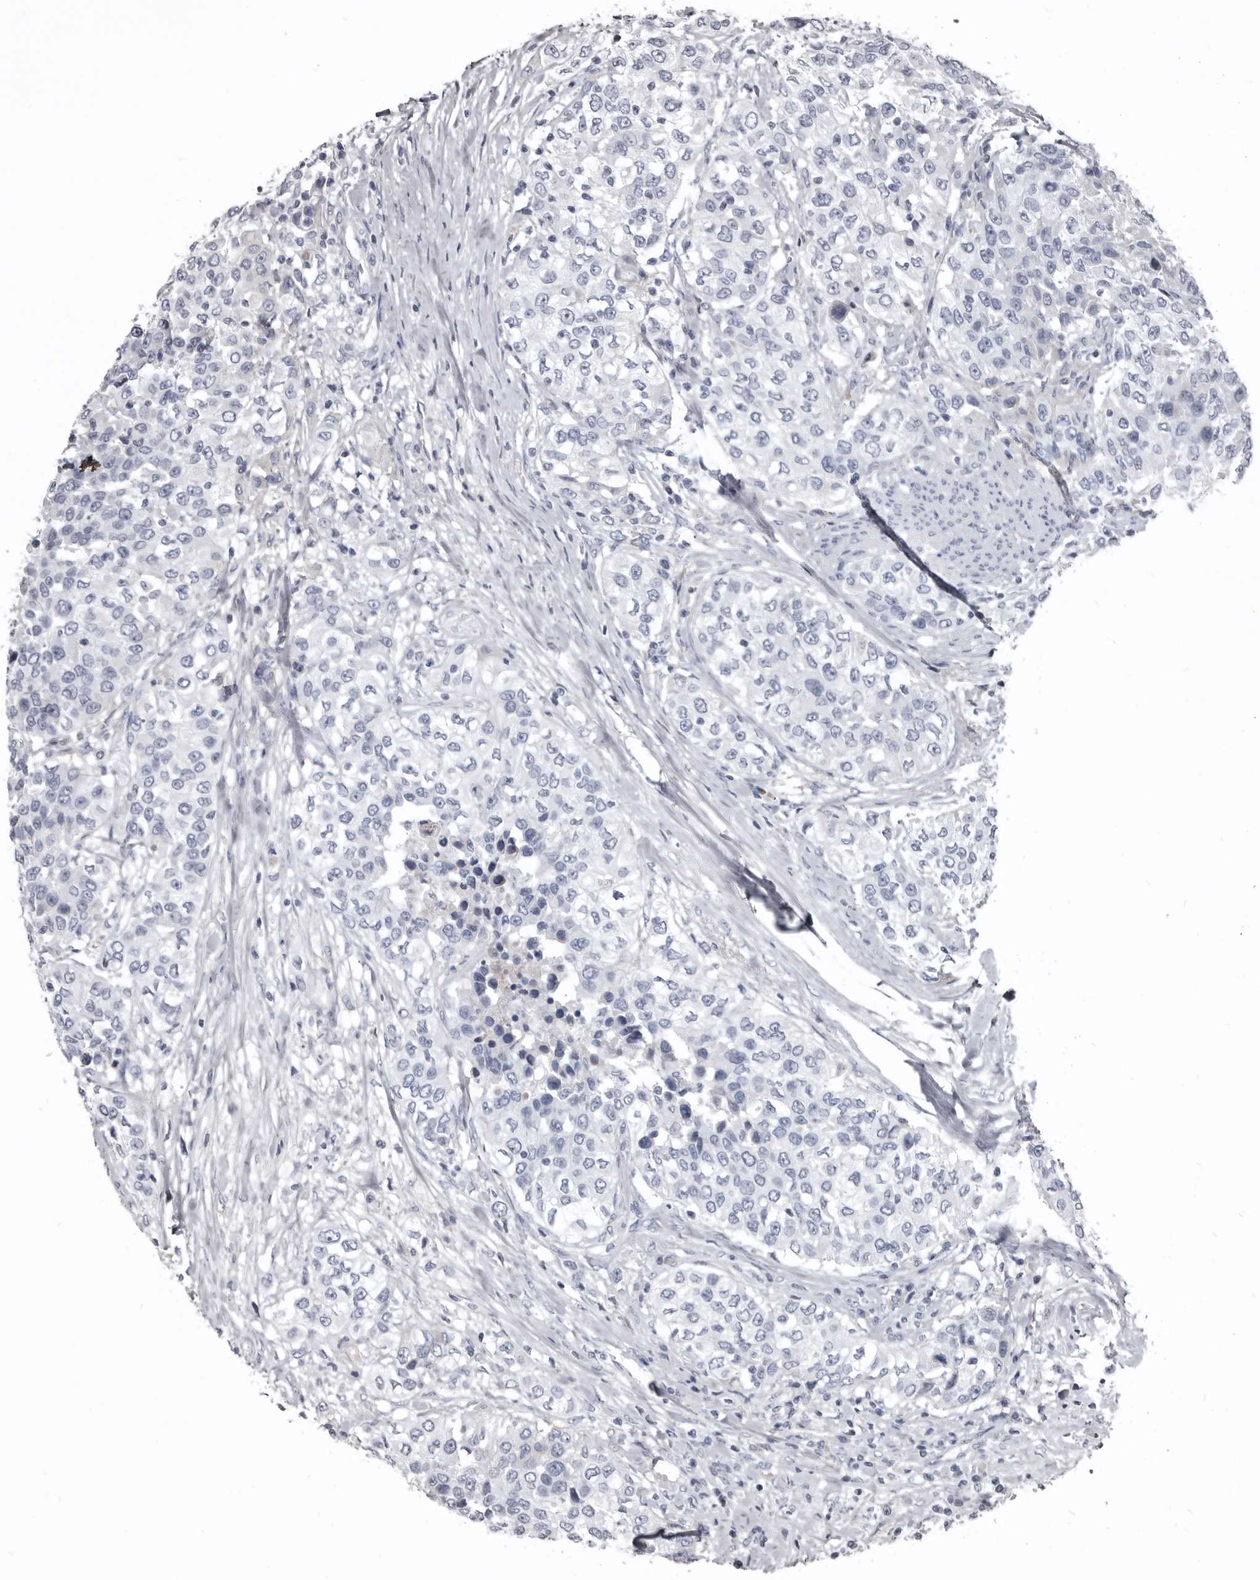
{"staining": {"intensity": "negative", "quantity": "none", "location": "none"}, "tissue": "urothelial cancer", "cell_type": "Tumor cells", "image_type": "cancer", "snomed": [{"axis": "morphology", "description": "Urothelial carcinoma, High grade"}, {"axis": "topography", "description": "Urinary bladder"}], "caption": "The photomicrograph demonstrates no significant positivity in tumor cells of urothelial cancer.", "gene": "GREB1", "patient": {"sex": "female", "age": 80}}